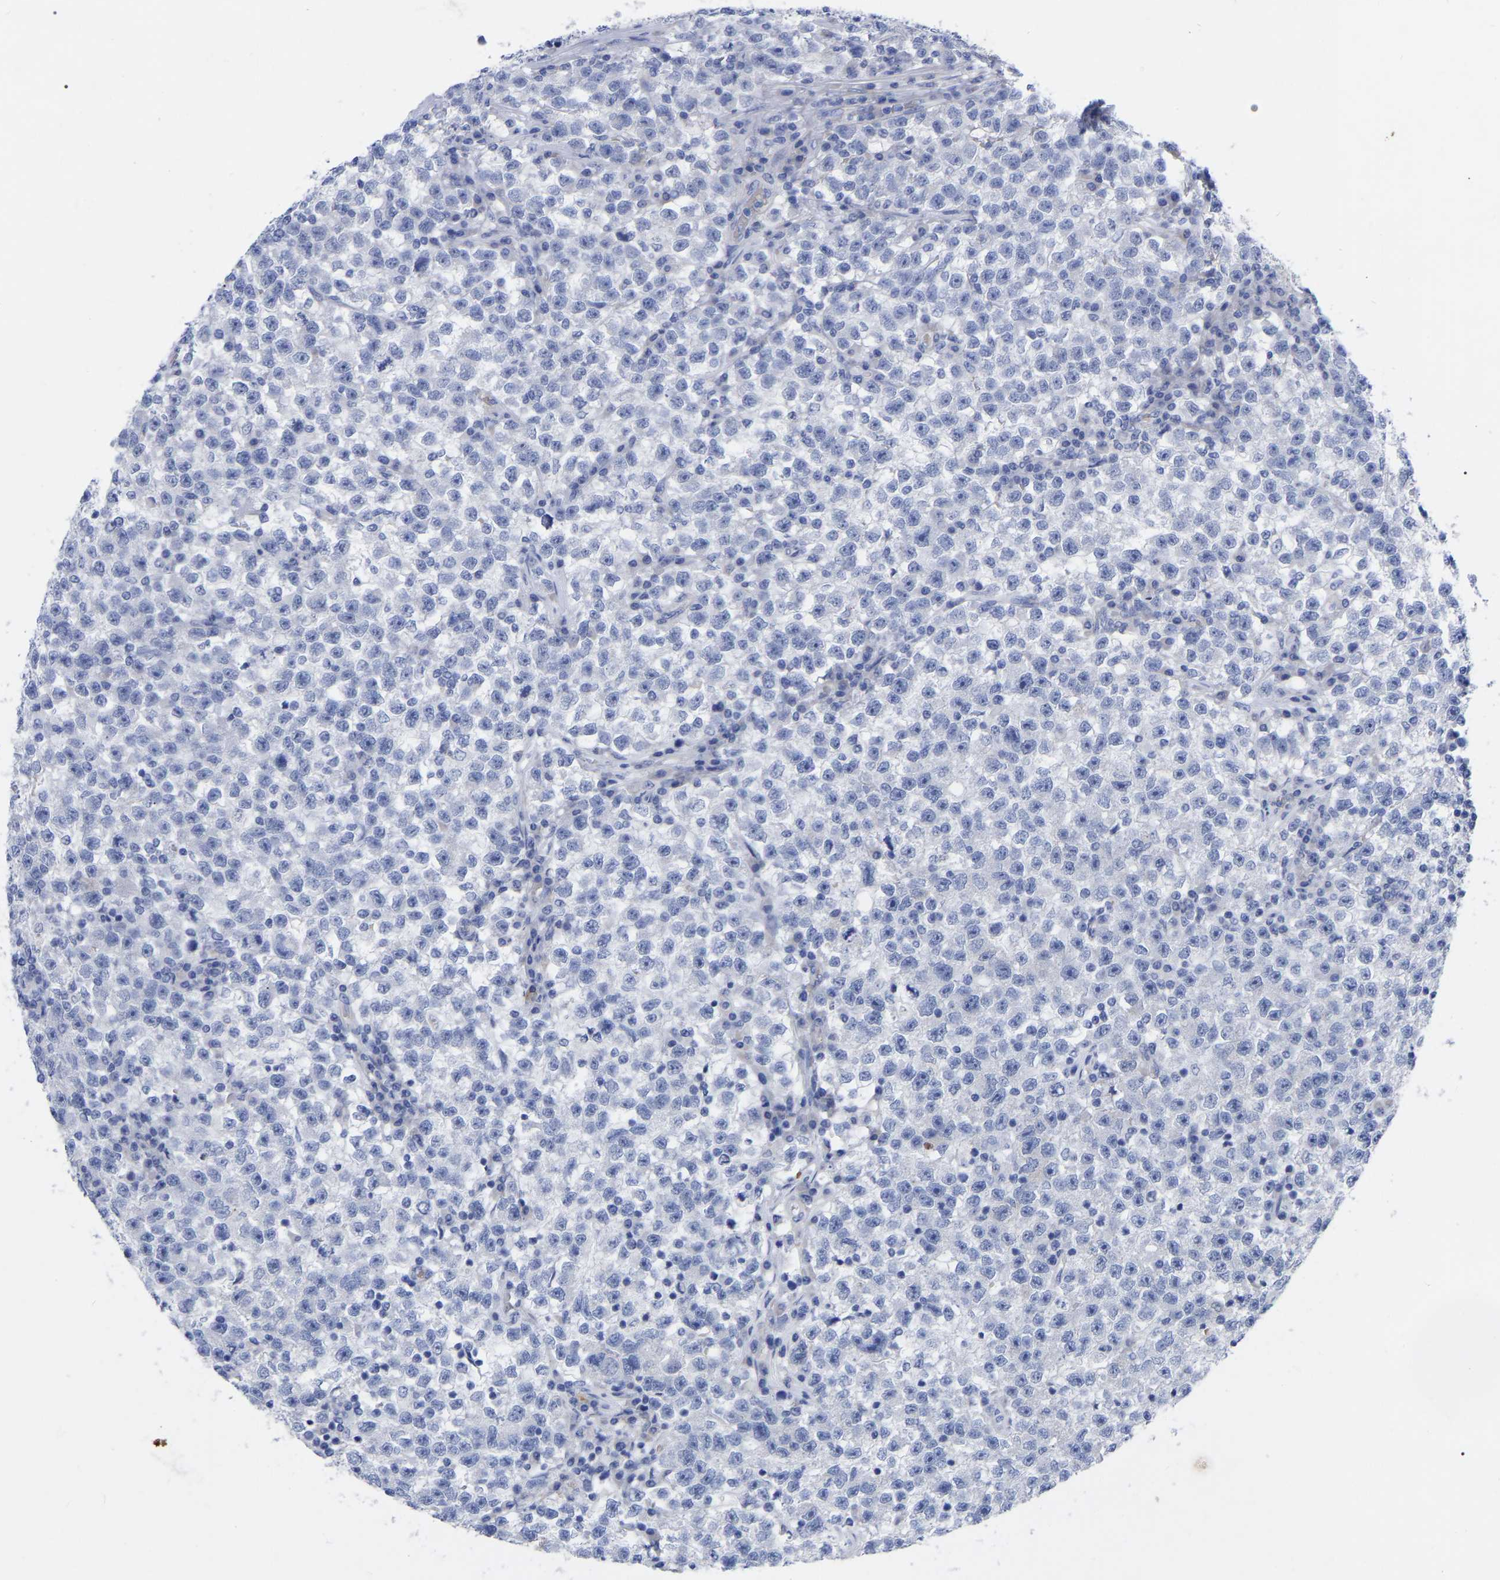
{"staining": {"intensity": "weak", "quantity": ">75%", "location": "cytoplasmic/membranous"}, "tissue": "testis cancer", "cell_type": "Tumor cells", "image_type": "cancer", "snomed": [{"axis": "morphology", "description": "Seminoma, NOS"}, {"axis": "topography", "description": "Testis"}], "caption": "Immunohistochemical staining of testis cancer (seminoma) displays low levels of weak cytoplasmic/membranous expression in about >75% of tumor cells.", "gene": "GDF3", "patient": {"sex": "male", "age": 22}}